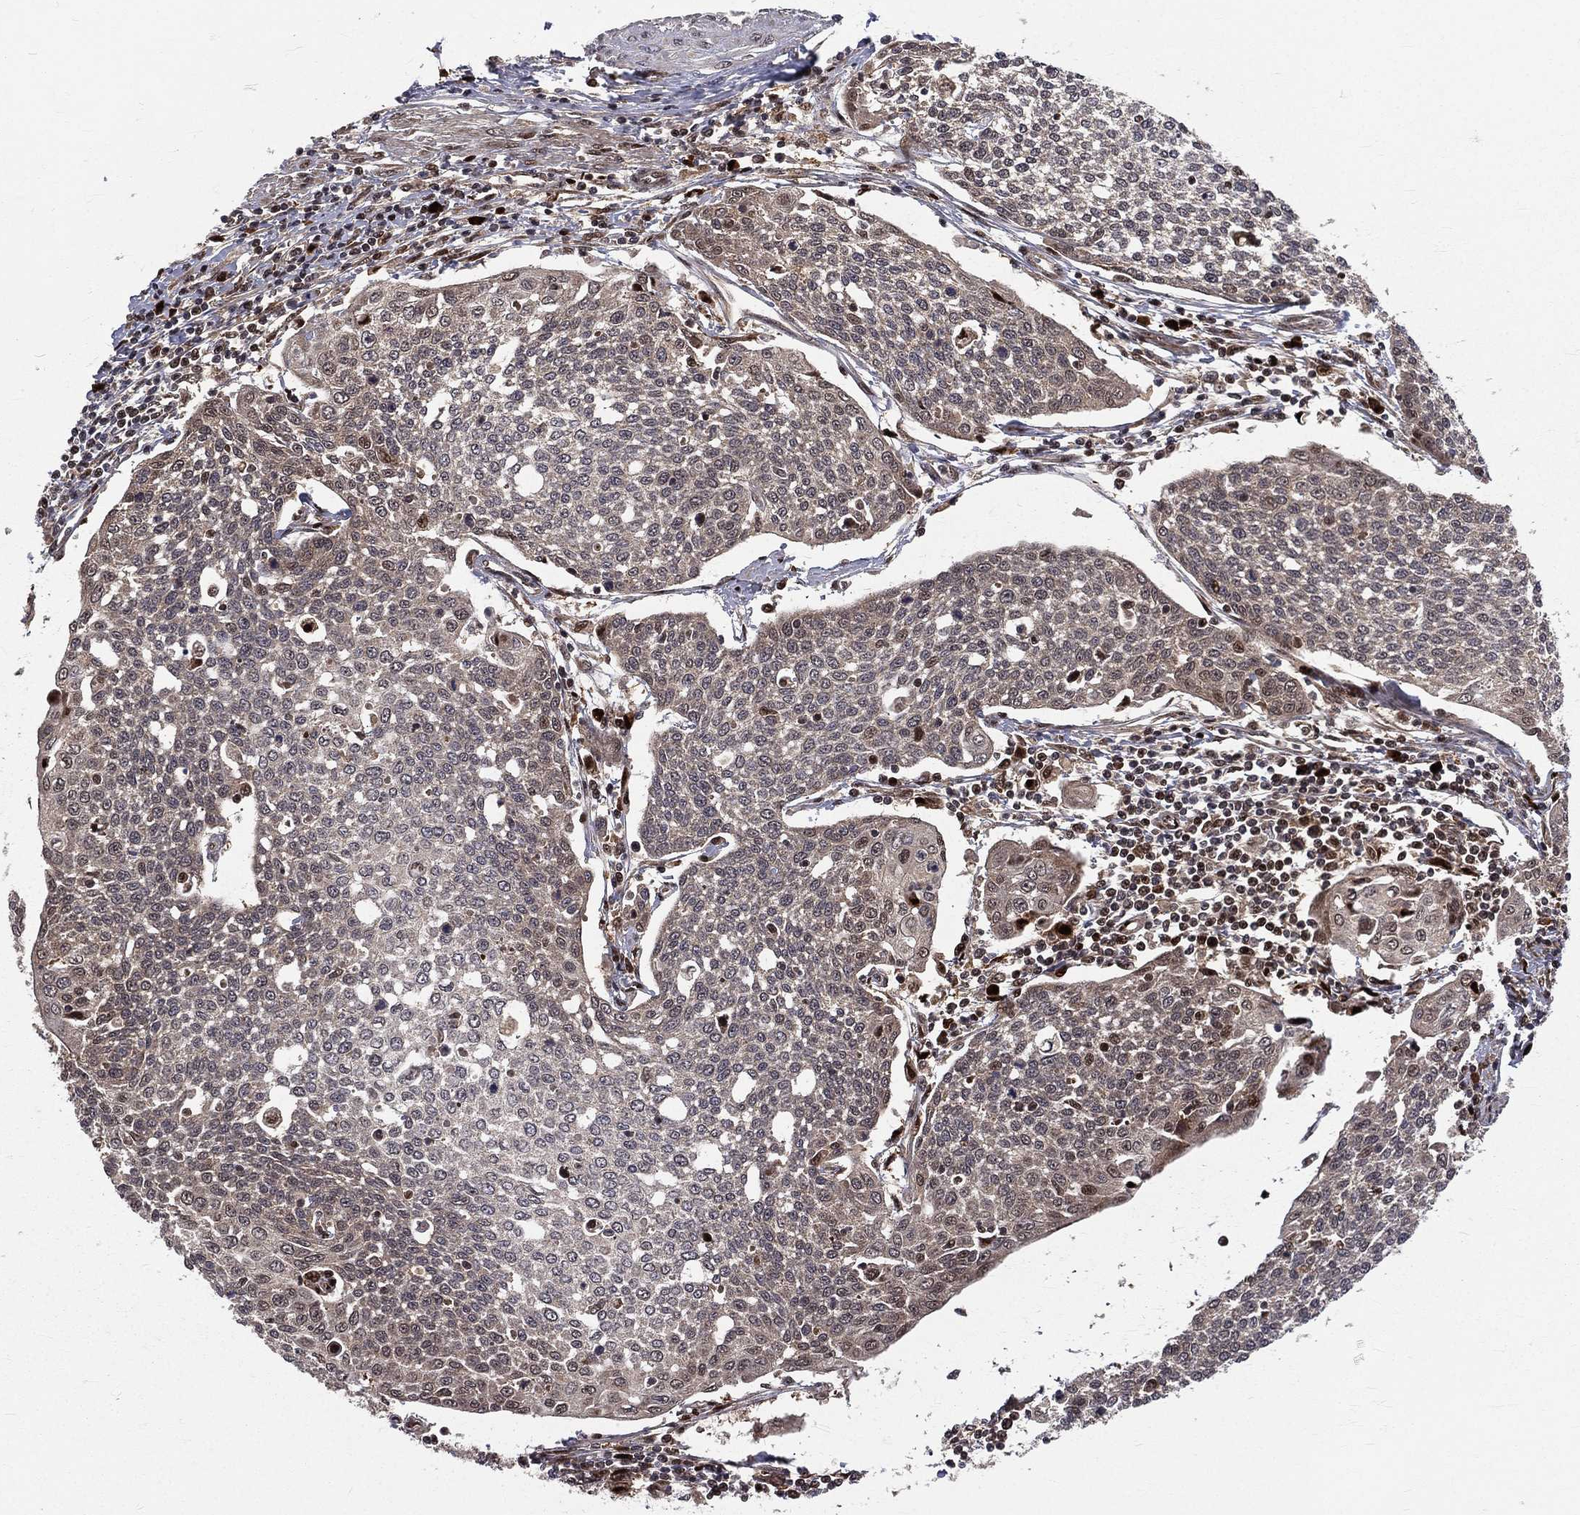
{"staining": {"intensity": "negative", "quantity": "none", "location": "none"}, "tissue": "cervical cancer", "cell_type": "Tumor cells", "image_type": "cancer", "snomed": [{"axis": "morphology", "description": "Squamous cell carcinoma, NOS"}, {"axis": "topography", "description": "Cervix"}], "caption": "The immunohistochemistry micrograph has no significant expression in tumor cells of cervical cancer tissue.", "gene": "MDM2", "patient": {"sex": "female", "age": 34}}